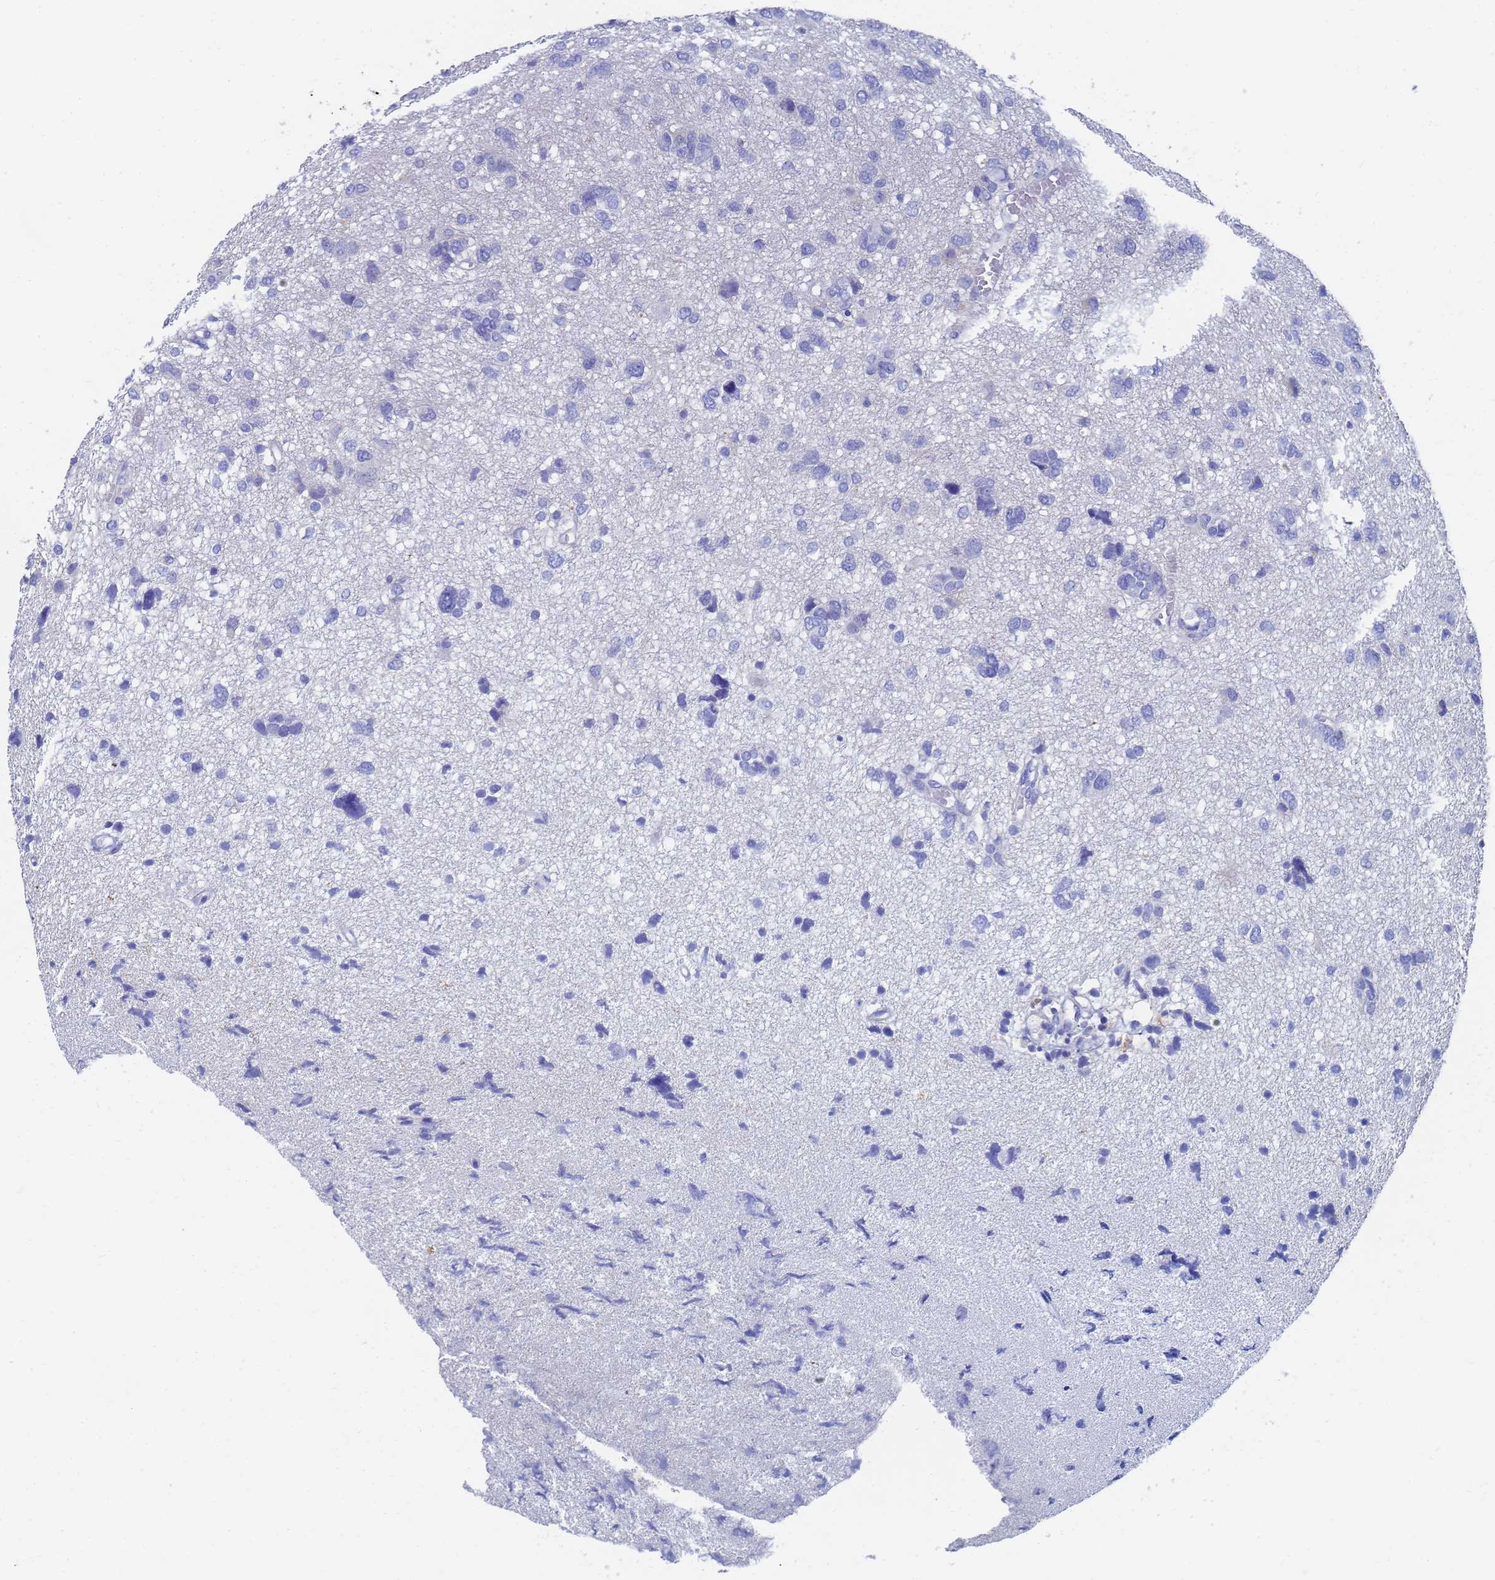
{"staining": {"intensity": "negative", "quantity": "none", "location": "none"}, "tissue": "glioma", "cell_type": "Tumor cells", "image_type": "cancer", "snomed": [{"axis": "morphology", "description": "Glioma, malignant, High grade"}, {"axis": "topography", "description": "Brain"}], "caption": "Micrograph shows no significant protein positivity in tumor cells of glioma.", "gene": "GCHFR", "patient": {"sex": "female", "age": 59}}